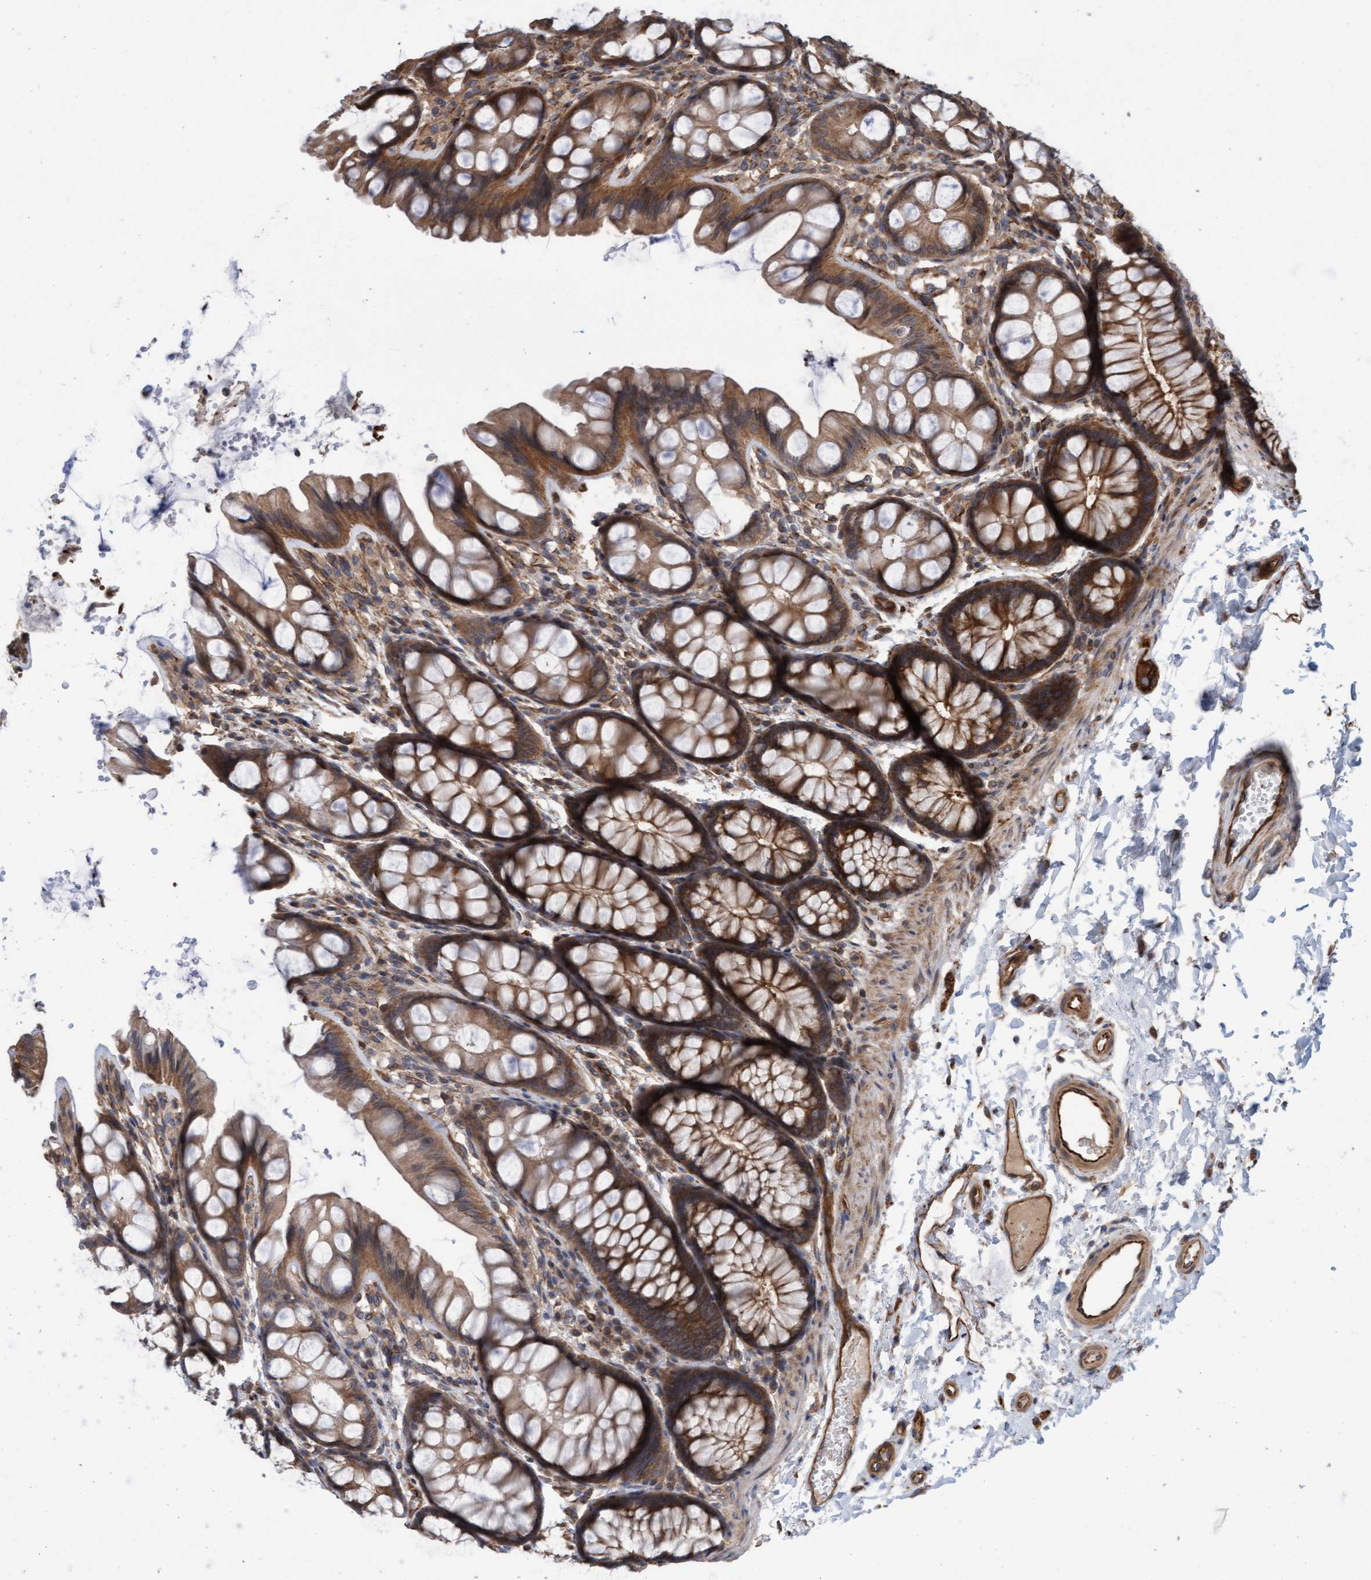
{"staining": {"intensity": "strong", "quantity": ">75%", "location": "cytoplasmic/membranous"}, "tissue": "colon", "cell_type": "Endothelial cells", "image_type": "normal", "snomed": [{"axis": "morphology", "description": "Normal tissue, NOS"}, {"axis": "topography", "description": "Colon"}], "caption": "IHC (DAB (3,3'-diaminobenzidine)) staining of benign colon demonstrates strong cytoplasmic/membranous protein positivity in about >75% of endothelial cells.", "gene": "CDC42EP4", "patient": {"sex": "male", "age": 47}}